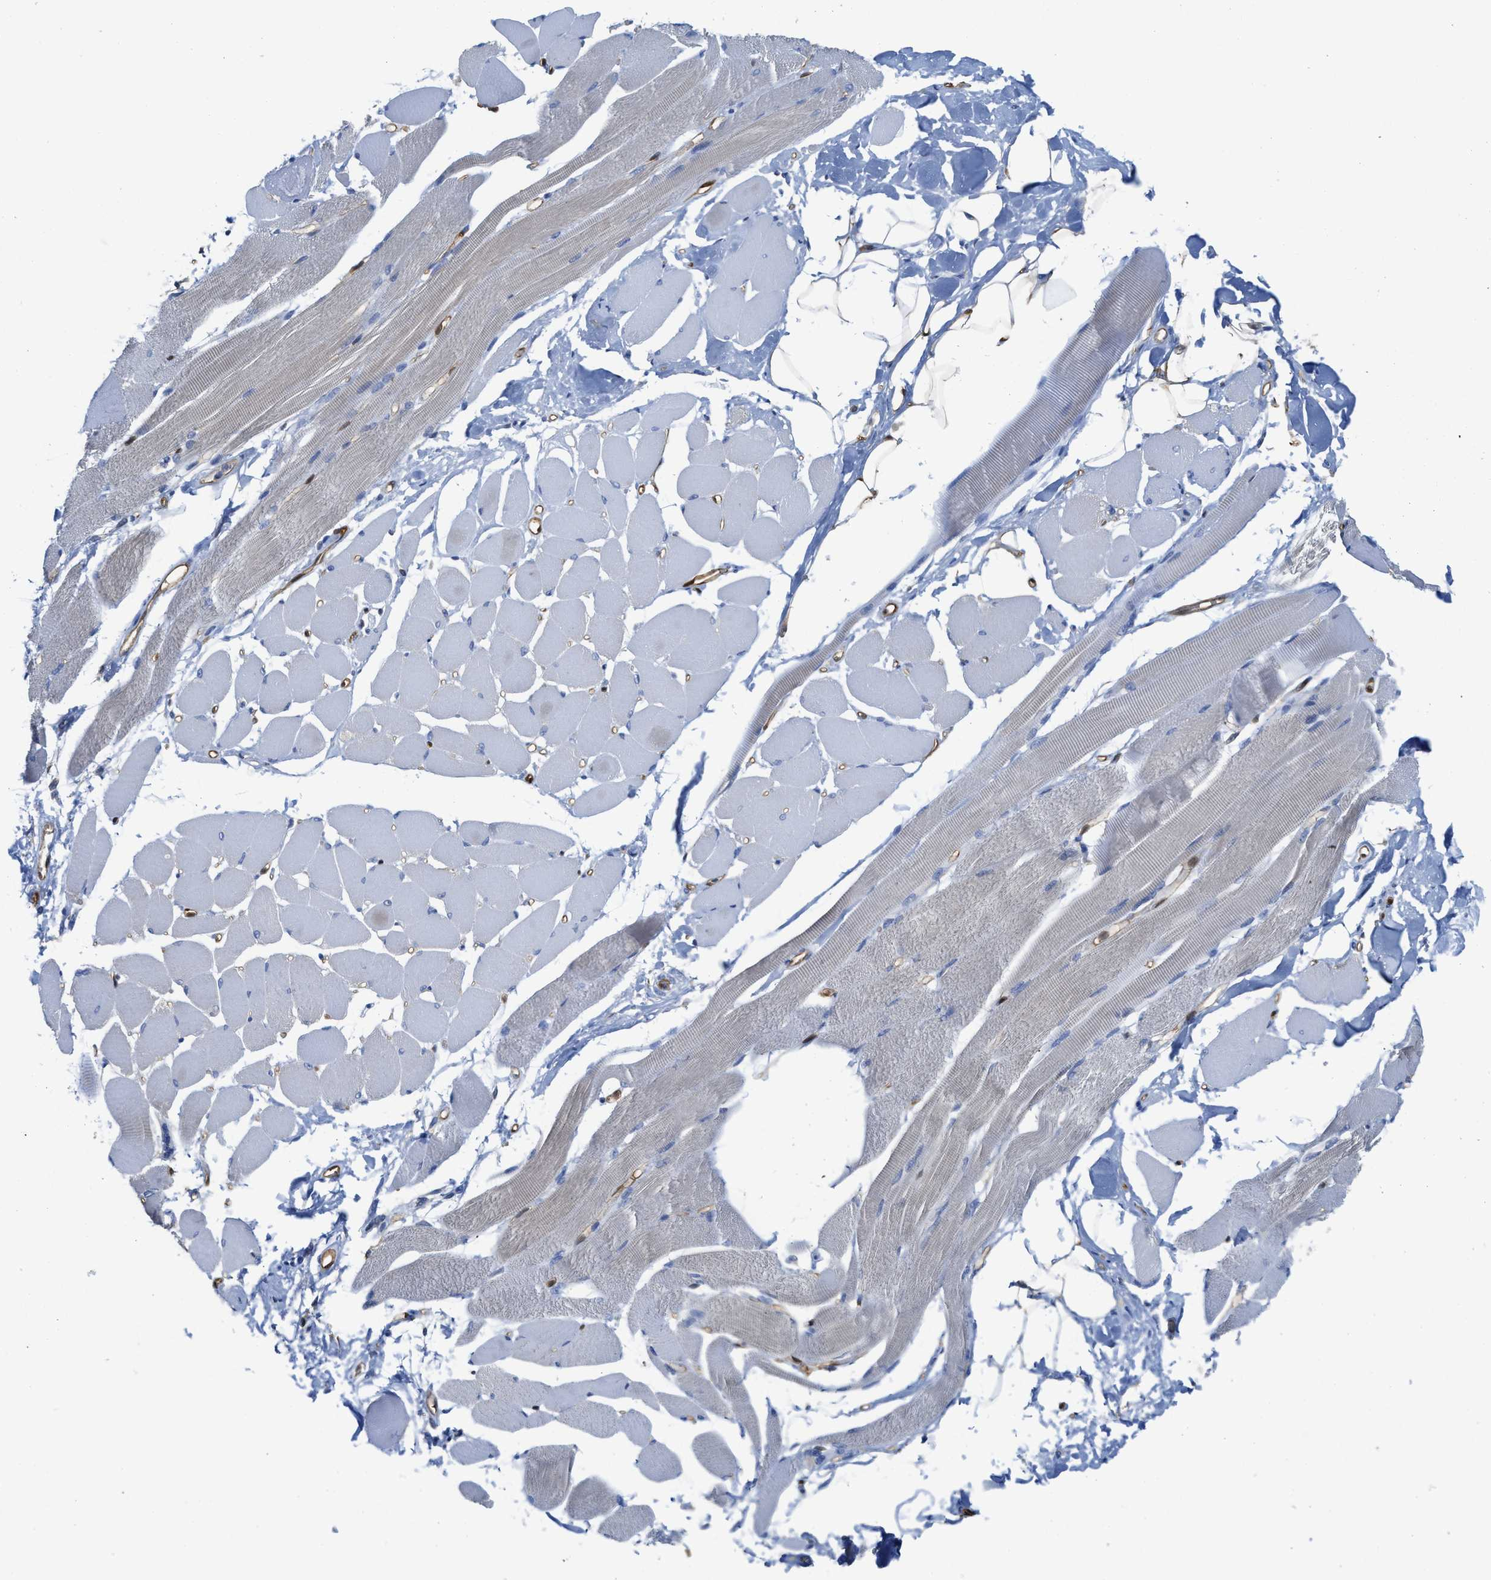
{"staining": {"intensity": "negative", "quantity": "none", "location": "none"}, "tissue": "skeletal muscle", "cell_type": "Myocytes", "image_type": "normal", "snomed": [{"axis": "morphology", "description": "Normal tissue, NOS"}, {"axis": "topography", "description": "Skeletal muscle"}, {"axis": "topography", "description": "Peripheral nerve tissue"}], "caption": "Immunohistochemistry histopathology image of normal skeletal muscle stained for a protein (brown), which reveals no staining in myocytes.", "gene": "ASS1", "patient": {"sex": "female", "age": 84}}